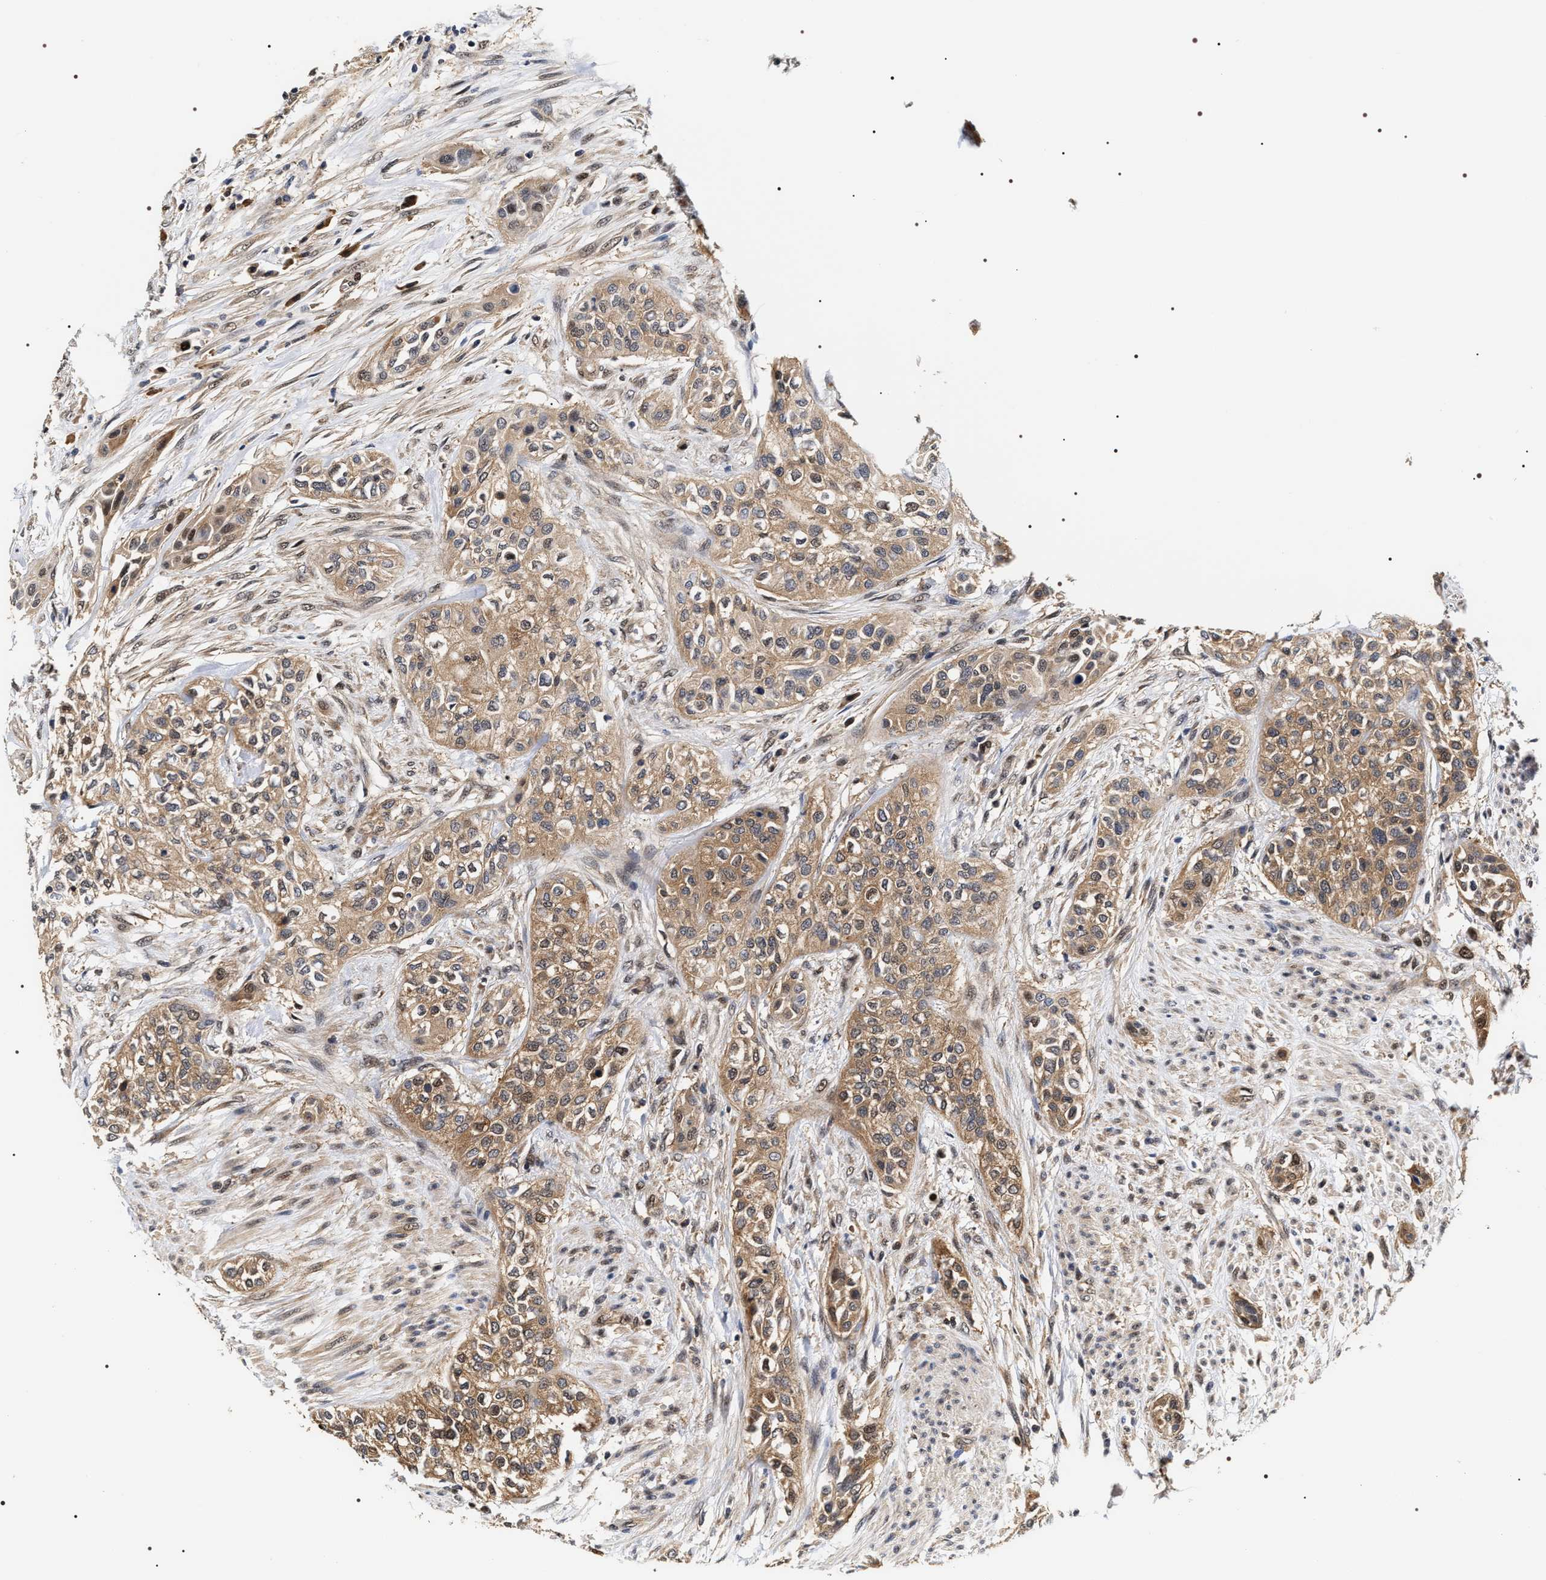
{"staining": {"intensity": "weak", "quantity": ">75%", "location": "cytoplasmic/membranous"}, "tissue": "urothelial cancer", "cell_type": "Tumor cells", "image_type": "cancer", "snomed": [{"axis": "morphology", "description": "Urothelial carcinoma, High grade"}, {"axis": "topography", "description": "Urinary bladder"}], "caption": "Urothelial carcinoma (high-grade) stained for a protein reveals weak cytoplasmic/membranous positivity in tumor cells.", "gene": "BAG6", "patient": {"sex": "male", "age": 74}}